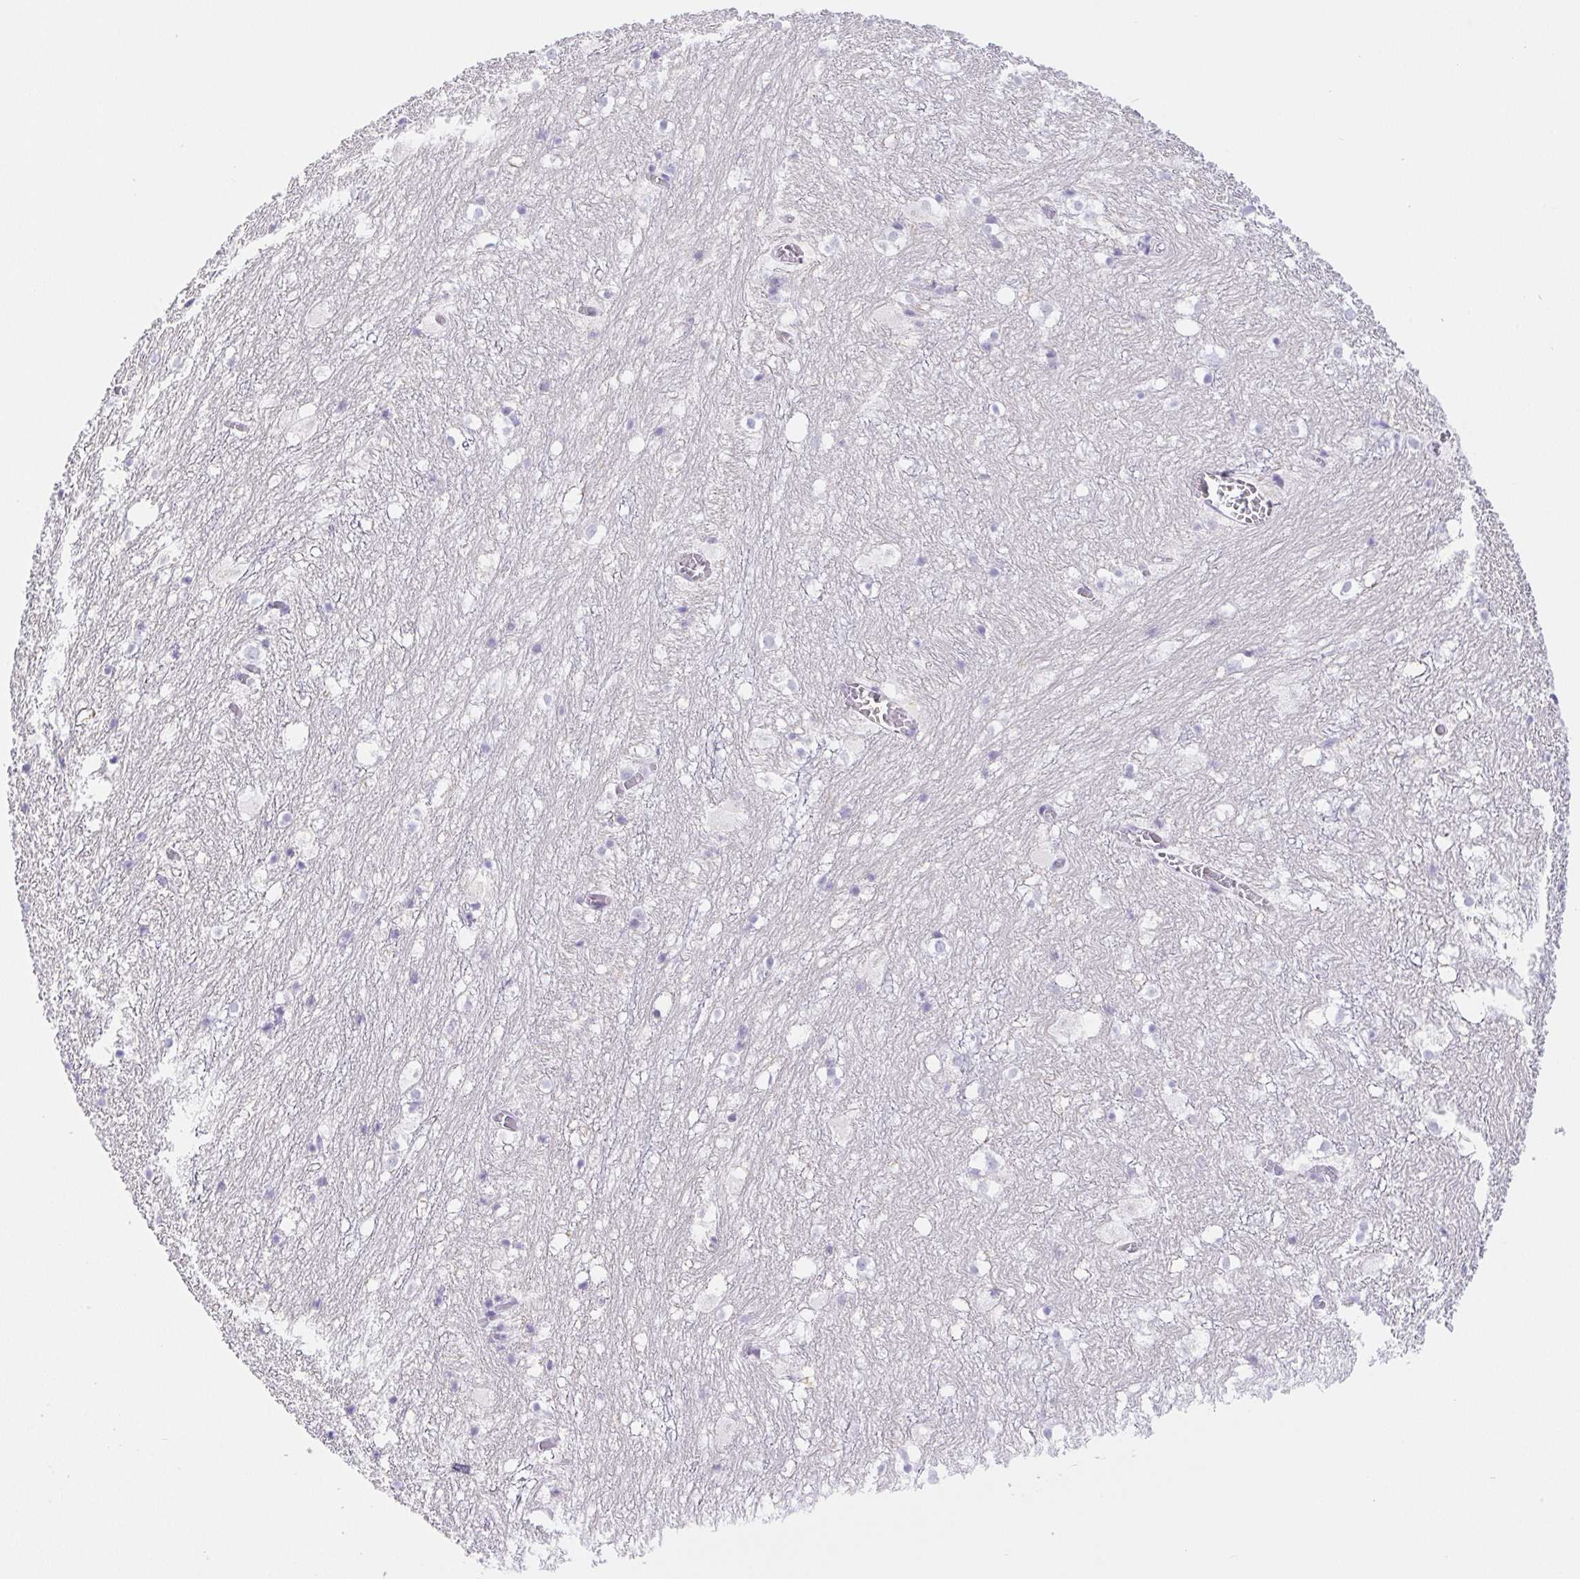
{"staining": {"intensity": "negative", "quantity": "none", "location": "none"}, "tissue": "hippocampus", "cell_type": "Glial cells", "image_type": "normal", "snomed": [{"axis": "morphology", "description": "Normal tissue, NOS"}, {"axis": "topography", "description": "Hippocampus"}], "caption": "Hippocampus was stained to show a protein in brown. There is no significant positivity in glial cells. (Stains: DAB IHC with hematoxylin counter stain, Microscopy: brightfield microscopy at high magnification).", "gene": "PNLIP", "patient": {"sex": "female", "age": 52}}